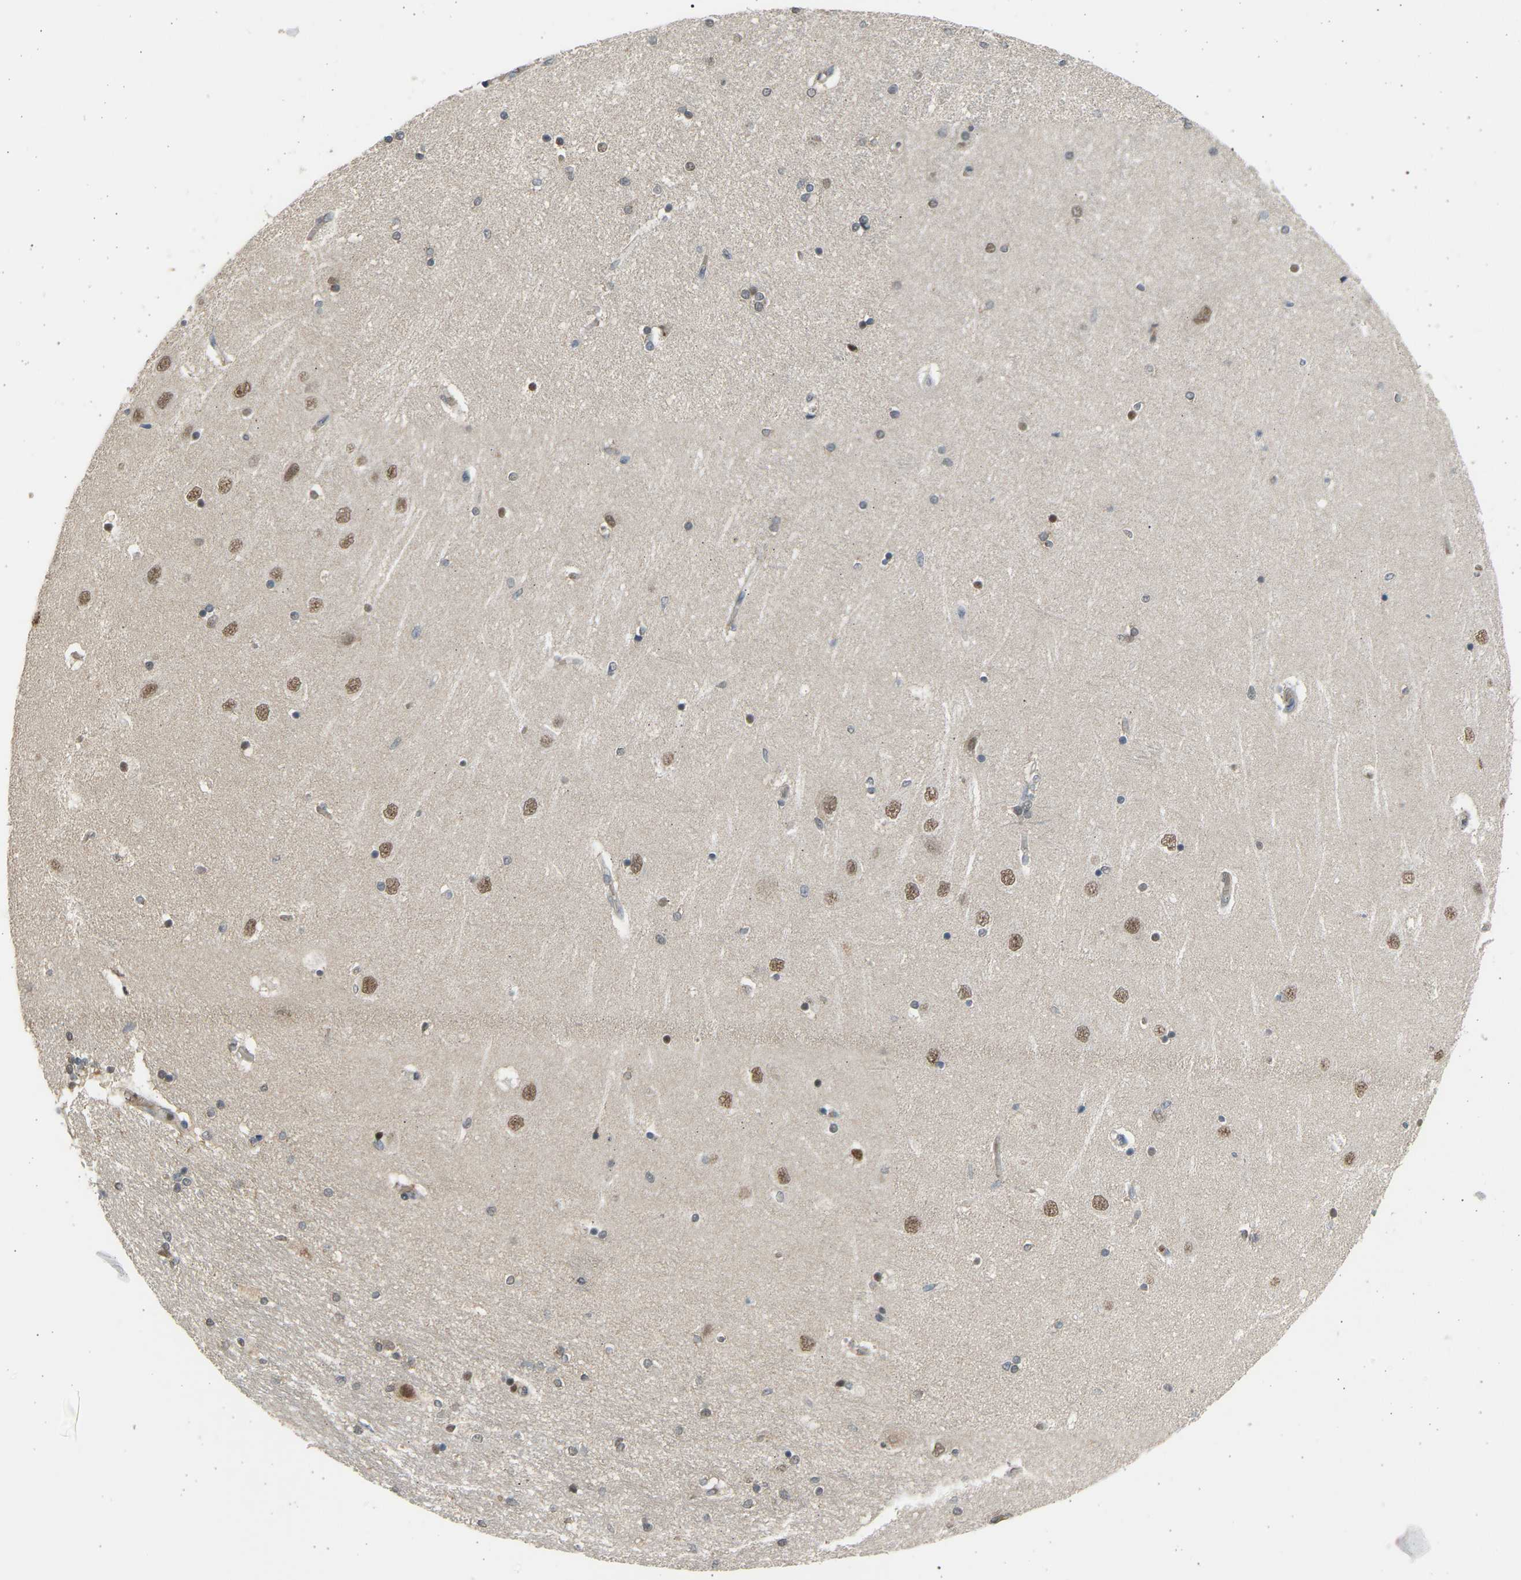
{"staining": {"intensity": "moderate", "quantity": "25%-75%", "location": "nuclear"}, "tissue": "hippocampus", "cell_type": "Glial cells", "image_type": "normal", "snomed": [{"axis": "morphology", "description": "Normal tissue, NOS"}, {"axis": "topography", "description": "Hippocampus"}], "caption": "Approximately 25%-75% of glial cells in benign human hippocampus reveal moderate nuclear protein positivity as visualized by brown immunohistochemical staining.", "gene": "BIRC2", "patient": {"sex": "female", "age": 54}}